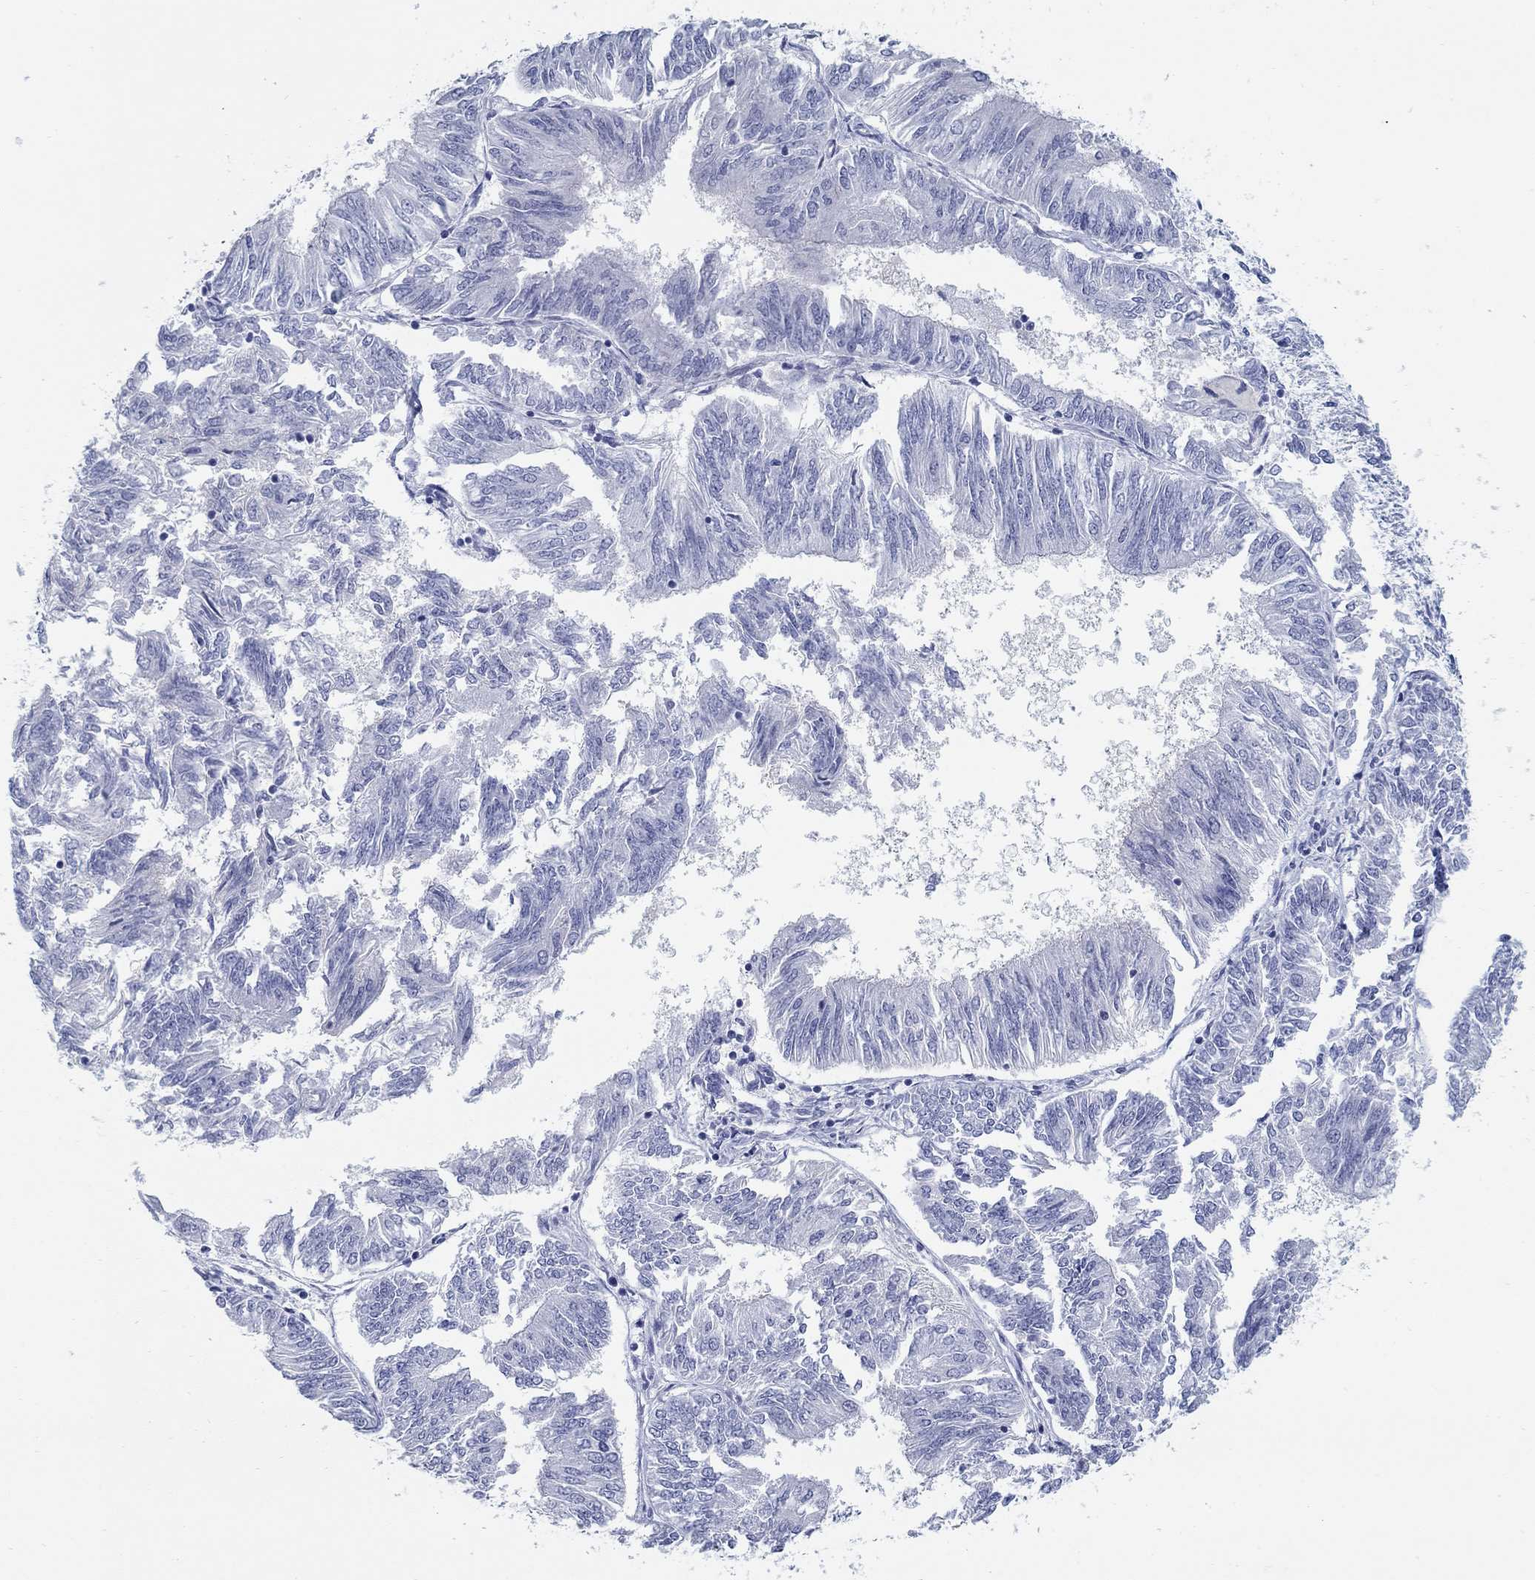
{"staining": {"intensity": "negative", "quantity": "none", "location": "none"}, "tissue": "endometrial cancer", "cell_type": "Tumor cells", "image_type": "cancer", "snomed": [{"axis": "morphology", "description": "Adenocarcinoma, NOS"}, {"axis": "topography", "description": "Endometrium"}], "caption": "IHC histopathology image of human endometrial cancer stained for a protein (brown), which displays no positivity in tumor cells.", "gene": "AKR1C2", "patient": {"sex": "female", "age": 58}}